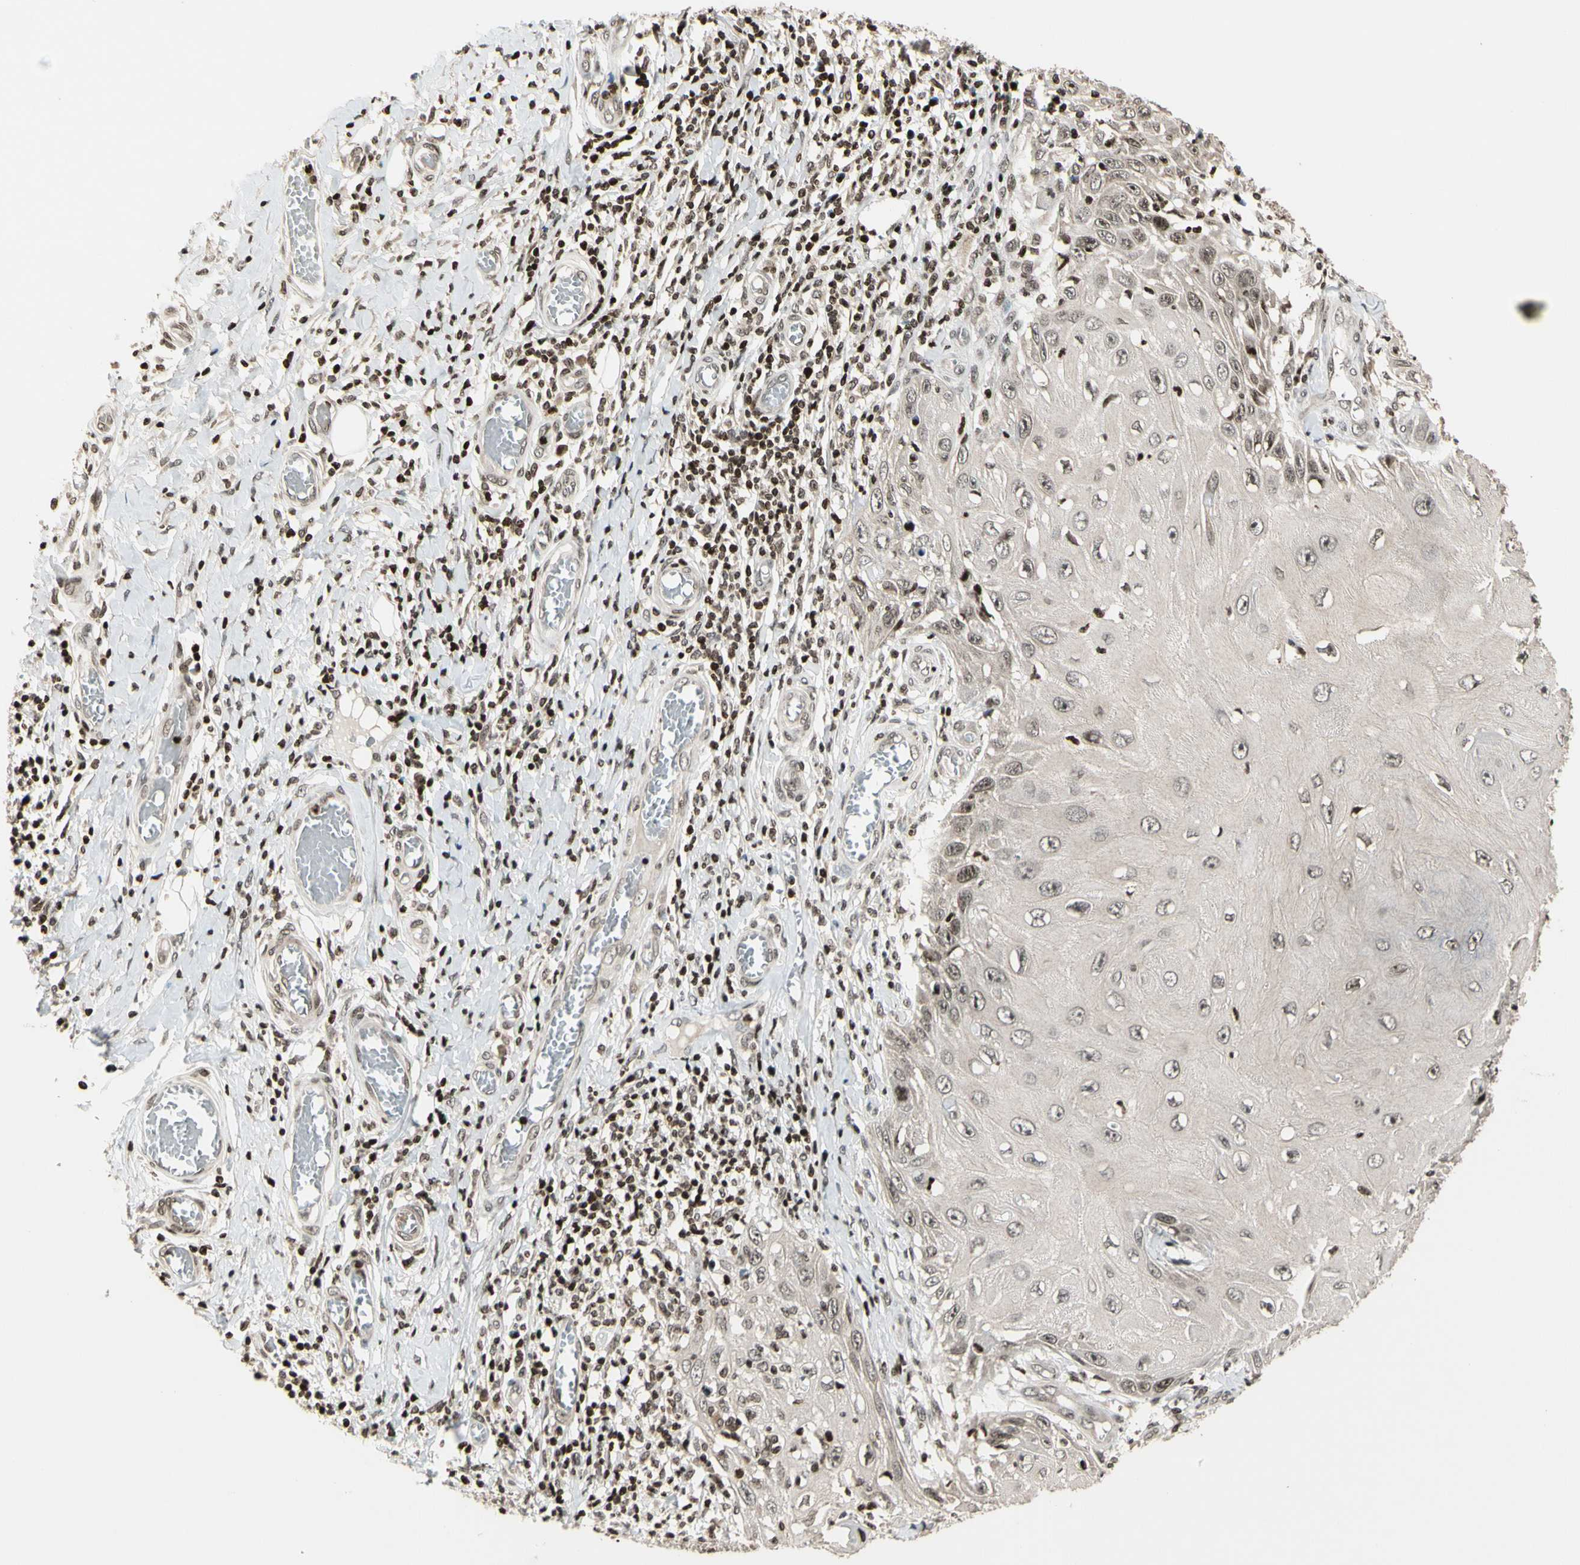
{"staining": {"intensity": "weak", "quantity": ">75%", "location": "nuclear"}, "tissue": "skin cancer", "cell_type": "Tumor cells", "image_type": "cancer", "snomed": [{"axis": "morphology", "description": "Squamous cell carcinoma, NOS"}, {"axis": "topography", "description": "Skin"}], "caption": "There is low levels of weak nuclear staining in tumor cells of squamous cell carcinoma (skin), as demonstrated by immunohistochemical staining (brown color).", "gene": "TSHZ3", "patient": {"sex": "female", "age": 73}}